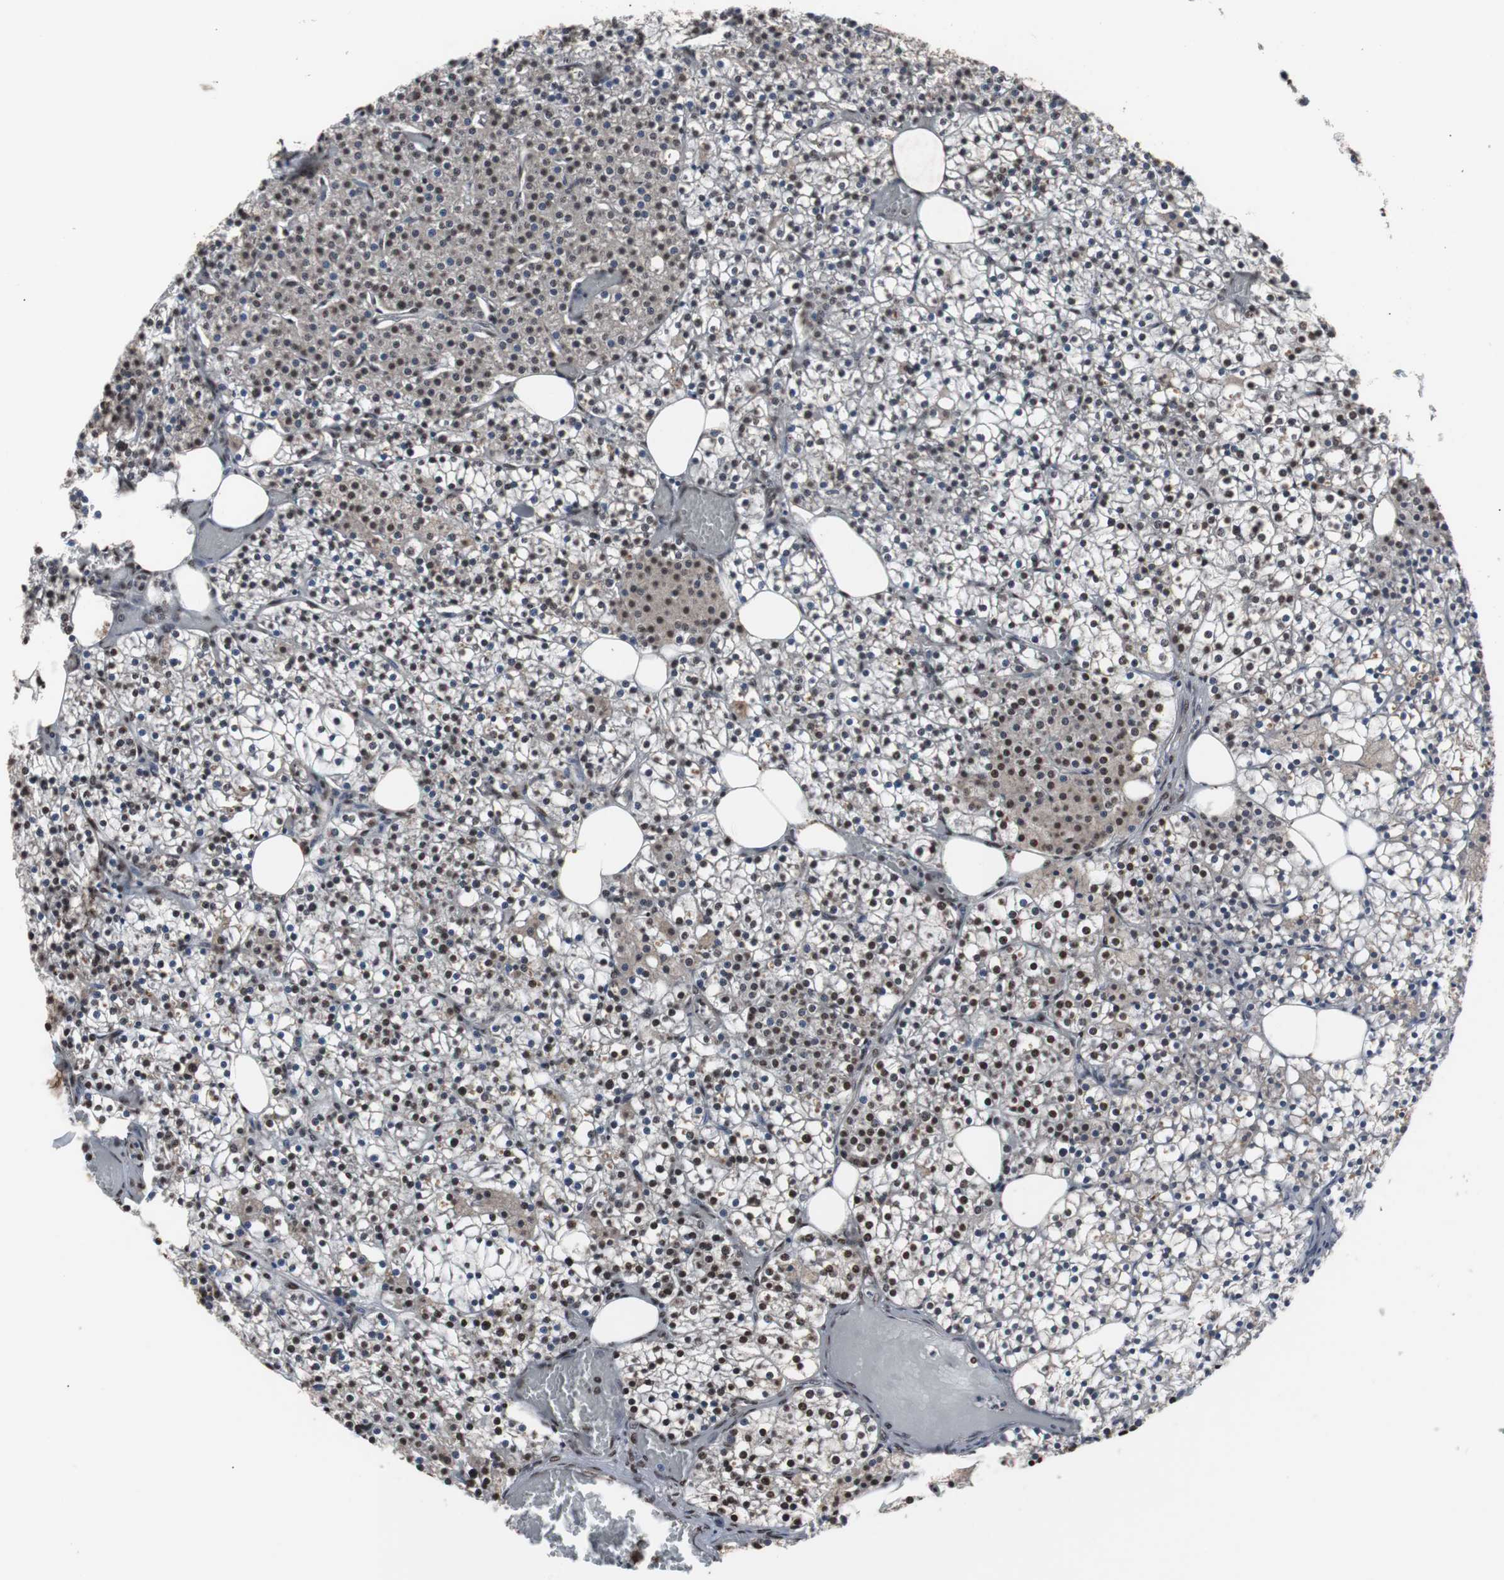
{"staining": {"intensity": "moderate", "quantity": ">75%", "location": "cytoplasmic/membranous,nuclear"}, "tissue": "parathyroid gland", "cell_type": "Glandular cells", "image_type": "normal", "snomed": [{"axis": "morphology", "description": "Normal tissue, NOS"}, {"axis": "topography", "description": "Parathyroid gland"}], "caption": "This photomicrograph reveals normal parathyroid gland stained with IHC to label a protein in brown. The cytoplasmic/membranous,nuclear of glandular cells show moderate positivity for the protein. Nuclei are counter-stained blue.", "gene": "MED27", "patient": {"sex": "female", "age": 63}}